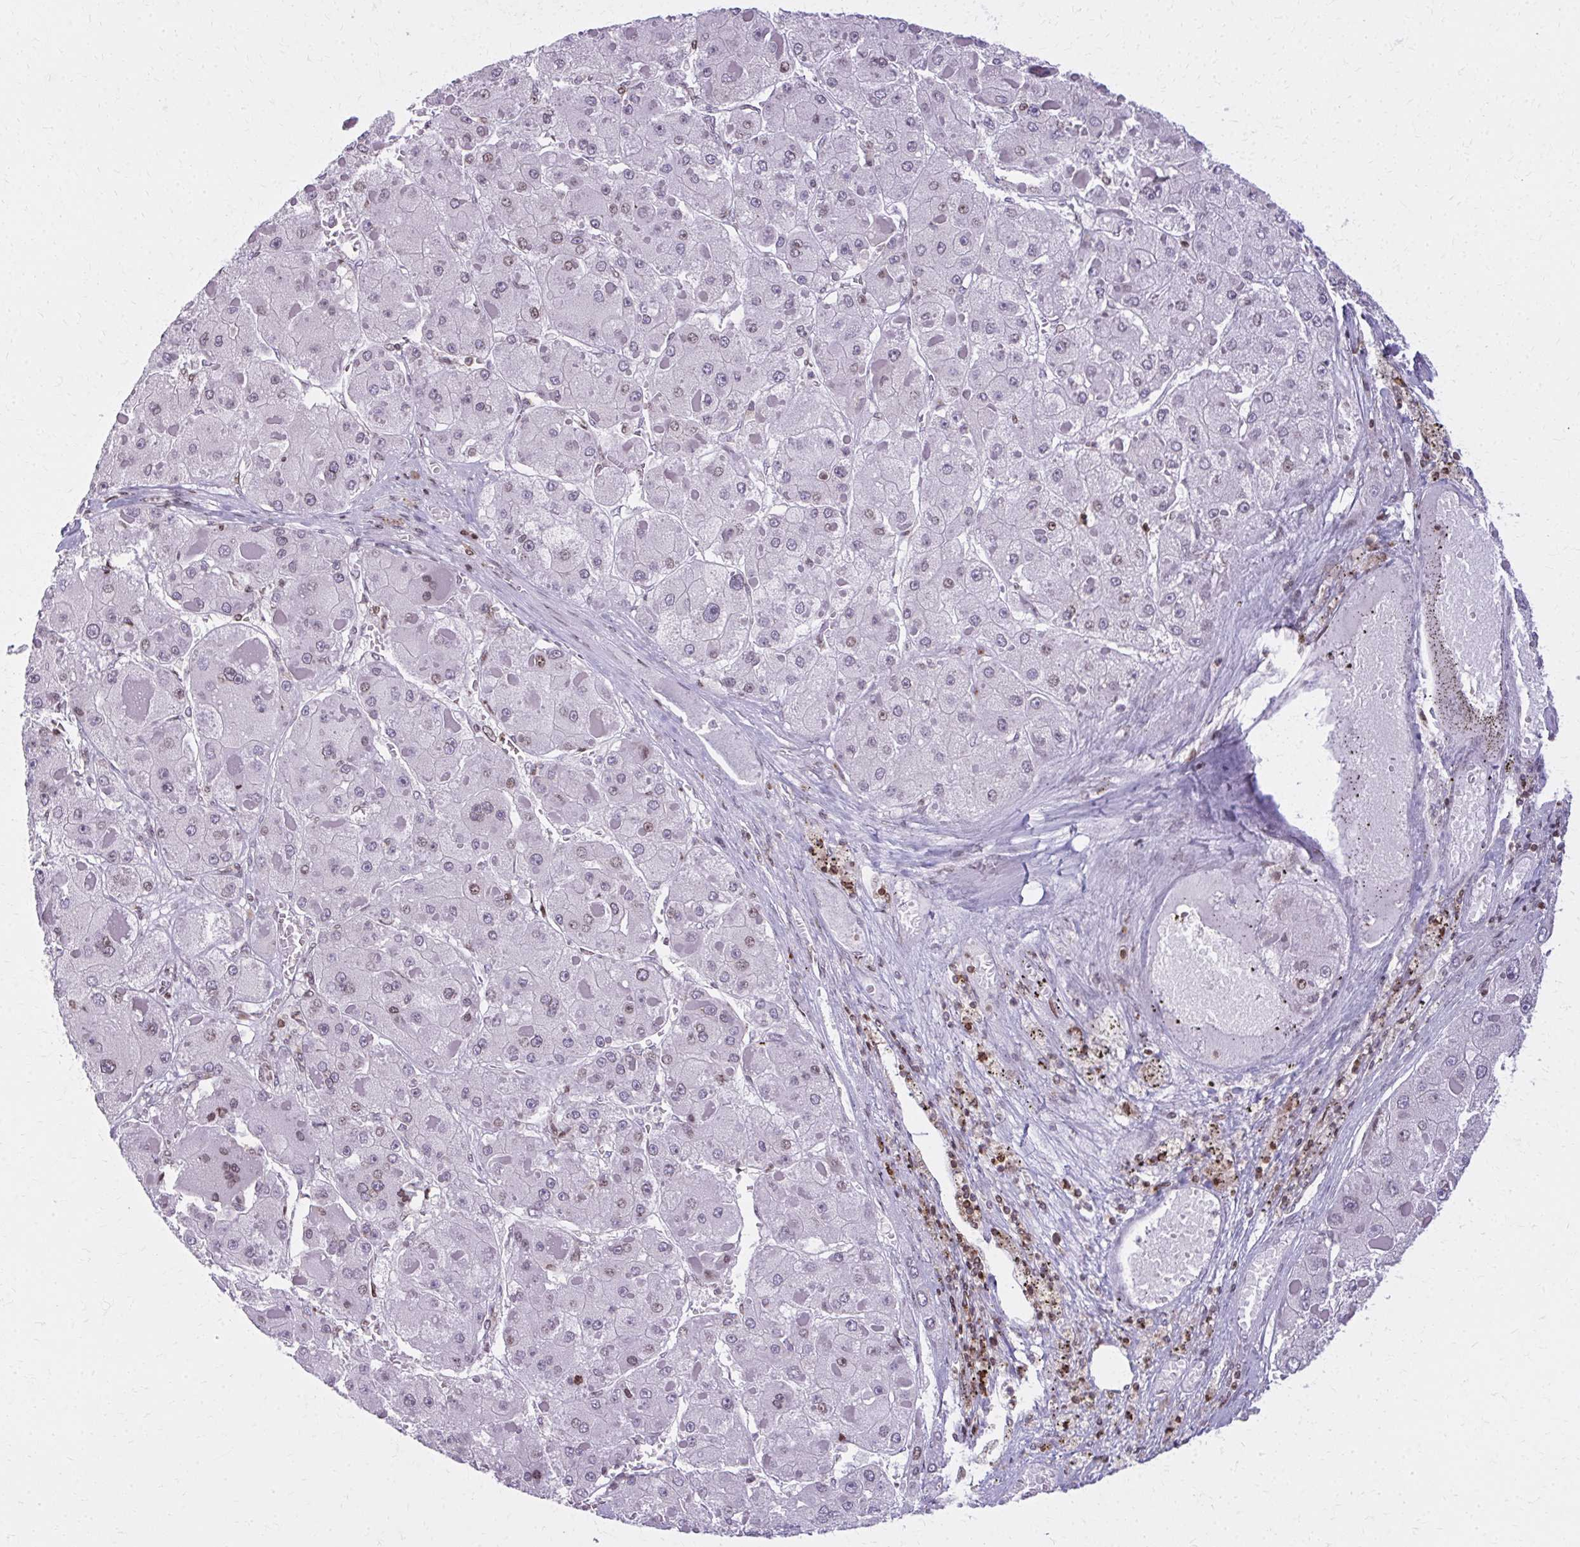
{"staining": {"intensity": "weak", "quantity": "<25%", "location": "nuclear"}, "tissue": "liver cancer", "cell_type": "Tumor cells", "image_type": "cancer", "snomed": [{"axis": "morphology", "description": "Carcinoma, Hepatocellular, NOS"}, {"axis": "topography", "description": "Liver"}], "caption": "A histopathology image of liver cancer (hepatocellular carcinoma) stained for a protein demonstrates no brown staining in tumor cells. The staining is performed using DAB brown chromogen with nuclei counter-stained in using hematoxylin.", "gene": "AP5M1", "patient": {"sex": "female", "age": 73}}